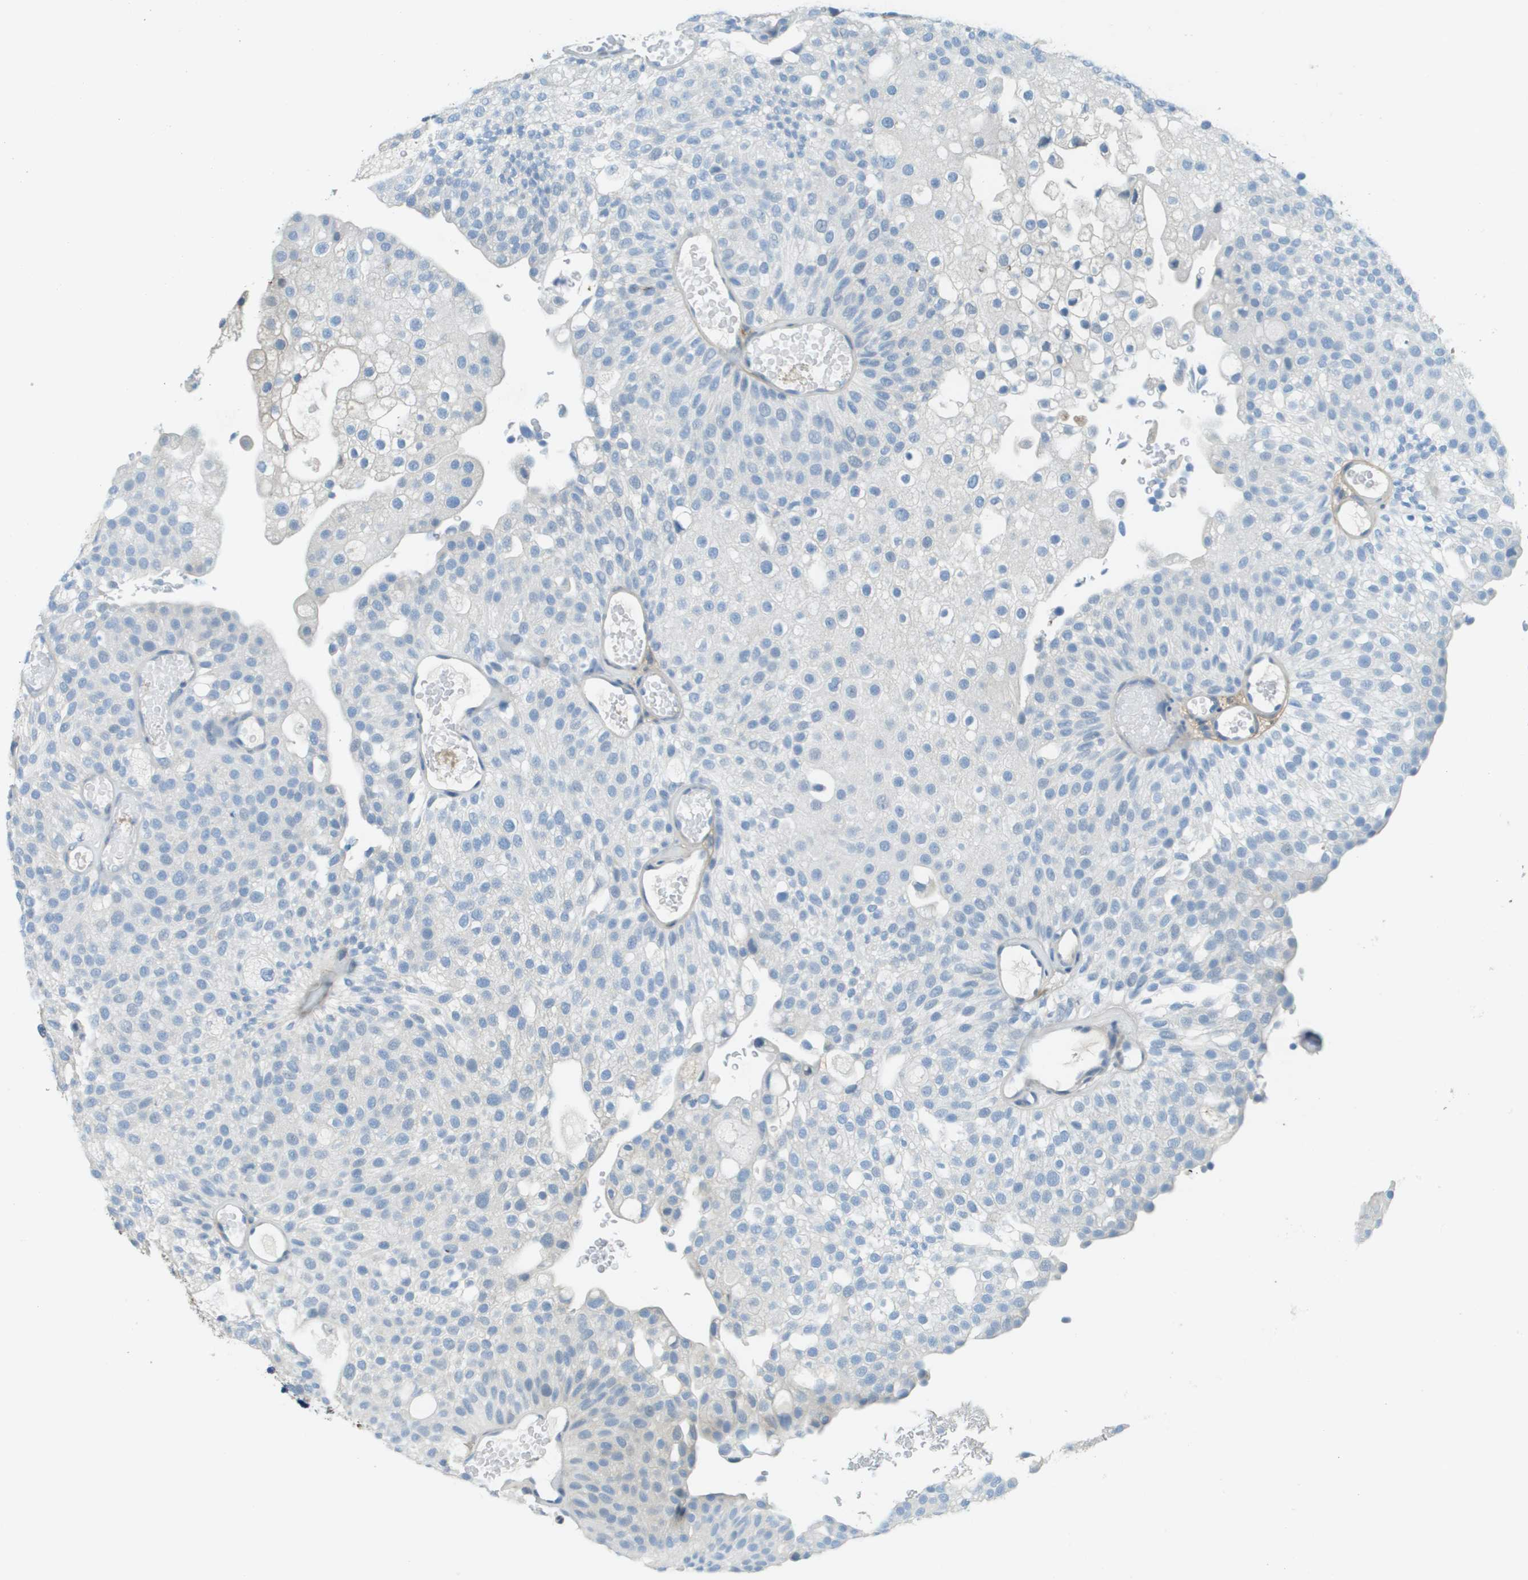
{"staining": {"intensity": "negative", "quantity": "none", "location": "none"}, "tissue": "urothelial cancer", "cell_type": "Tumor cells", "image_type": "cancer", "snomed": [{"axis": "morphology", "description": "Urothelial carcinoma, Low grade"}, {"axis": "topography", "description": "Urinary bladder"}], "caption": "Immunohistochemical staining of human urothelial carcinoma (low-grade) demonstrates no significant staining in tumor cells. The staining was performed using DAB to visualize the protein expression in brown, while the nuclei were stained in blue with hematoxylin (Magnification: 20x).", "gene": "DCN", "patient": {"sex": "male", "age": 78}}